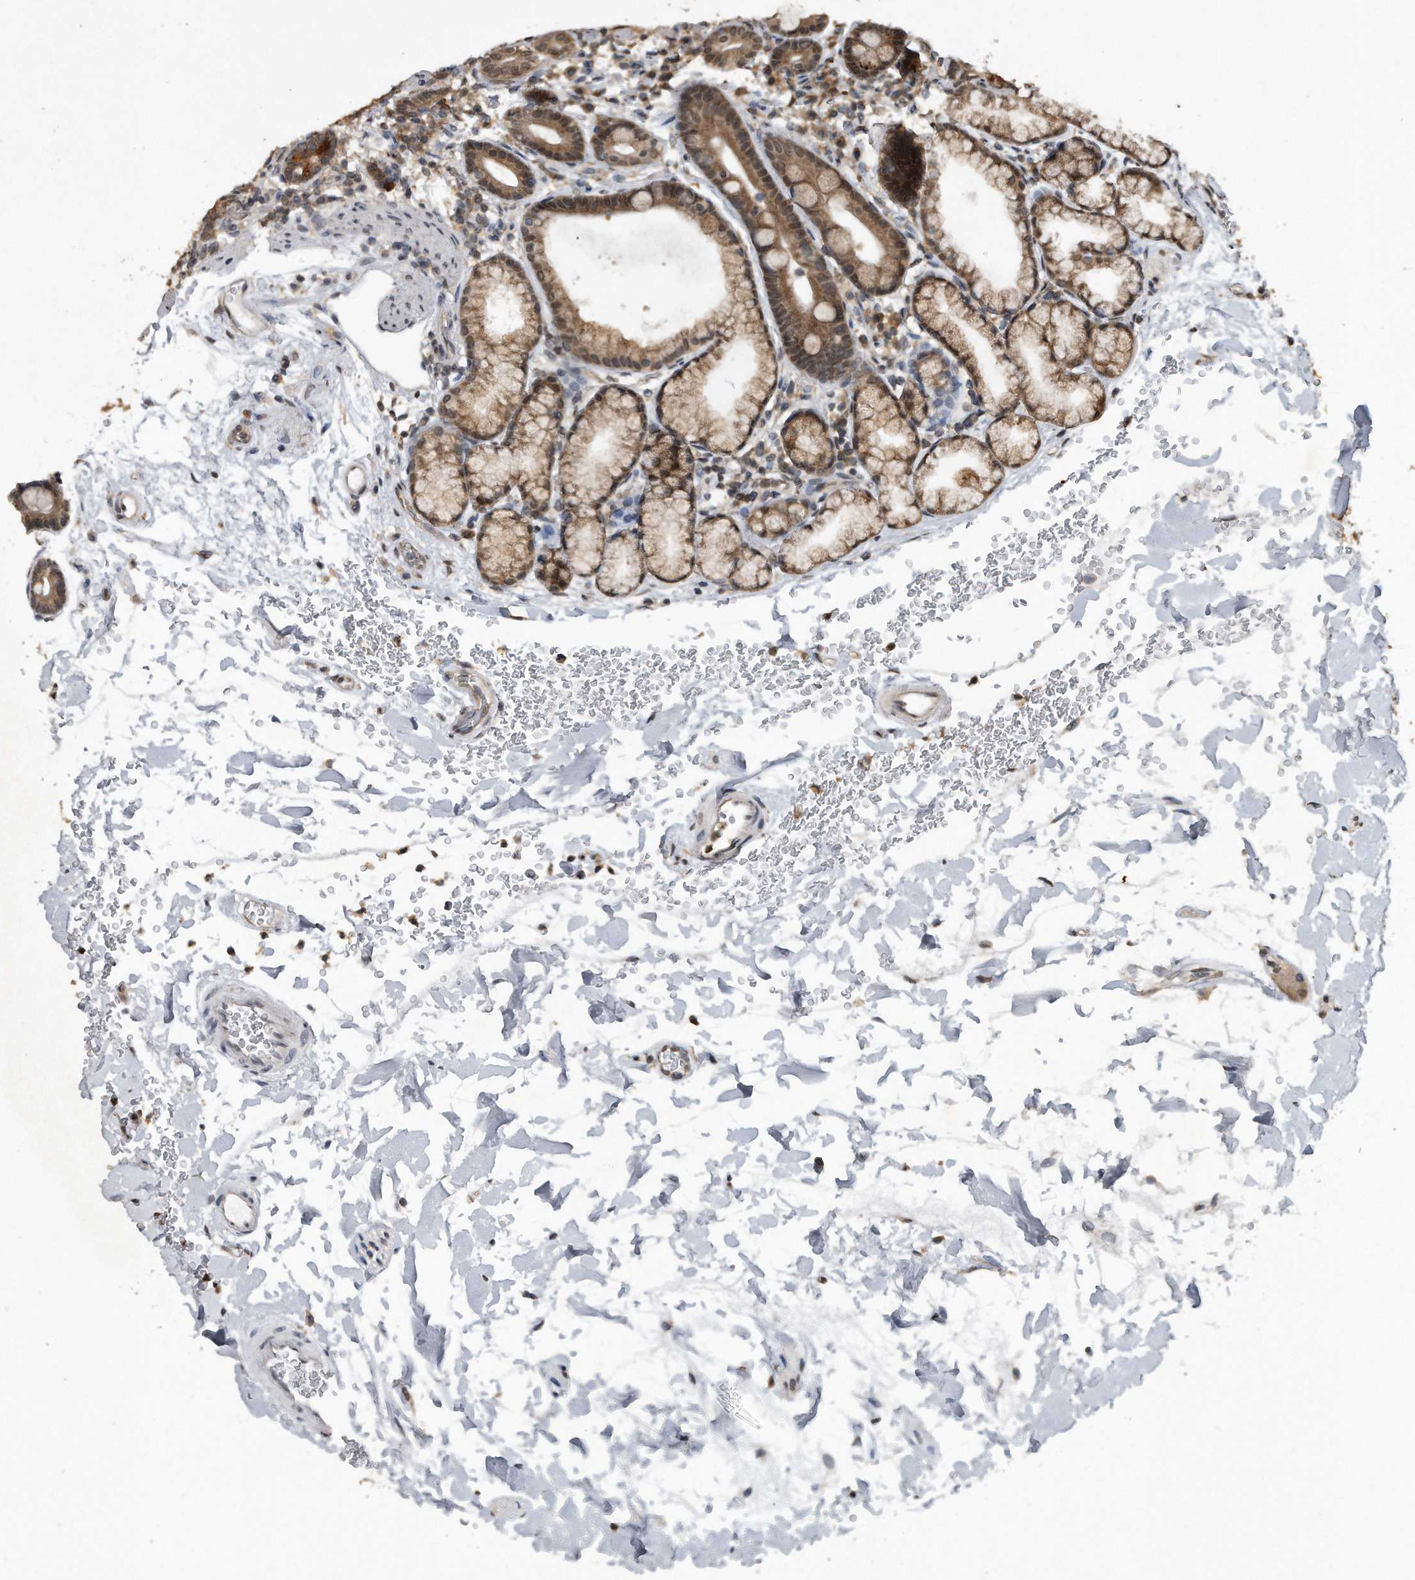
{"staining": {"intensity": "moderate", "quantity": ">75%", "location": "cytoplasmic/membranous"}, "tissue": "duodenum", "cell_type": "Glandular cells", "image_type": "normal", "snomed": [{"axis": "morphology", "description": "Normal tissue, NOS"}, {"axis": "topography", "description": "Duodenum"}], "caption": "A micrograph of human duodenum stained for a protein reveals moderate cytoplasmic/membranous brown staining in glandular cells. (IHC, brightfield microscopy, high magnification).", "gene": "CRYZL1", "patient": {"sex": "male", "age": 54}}